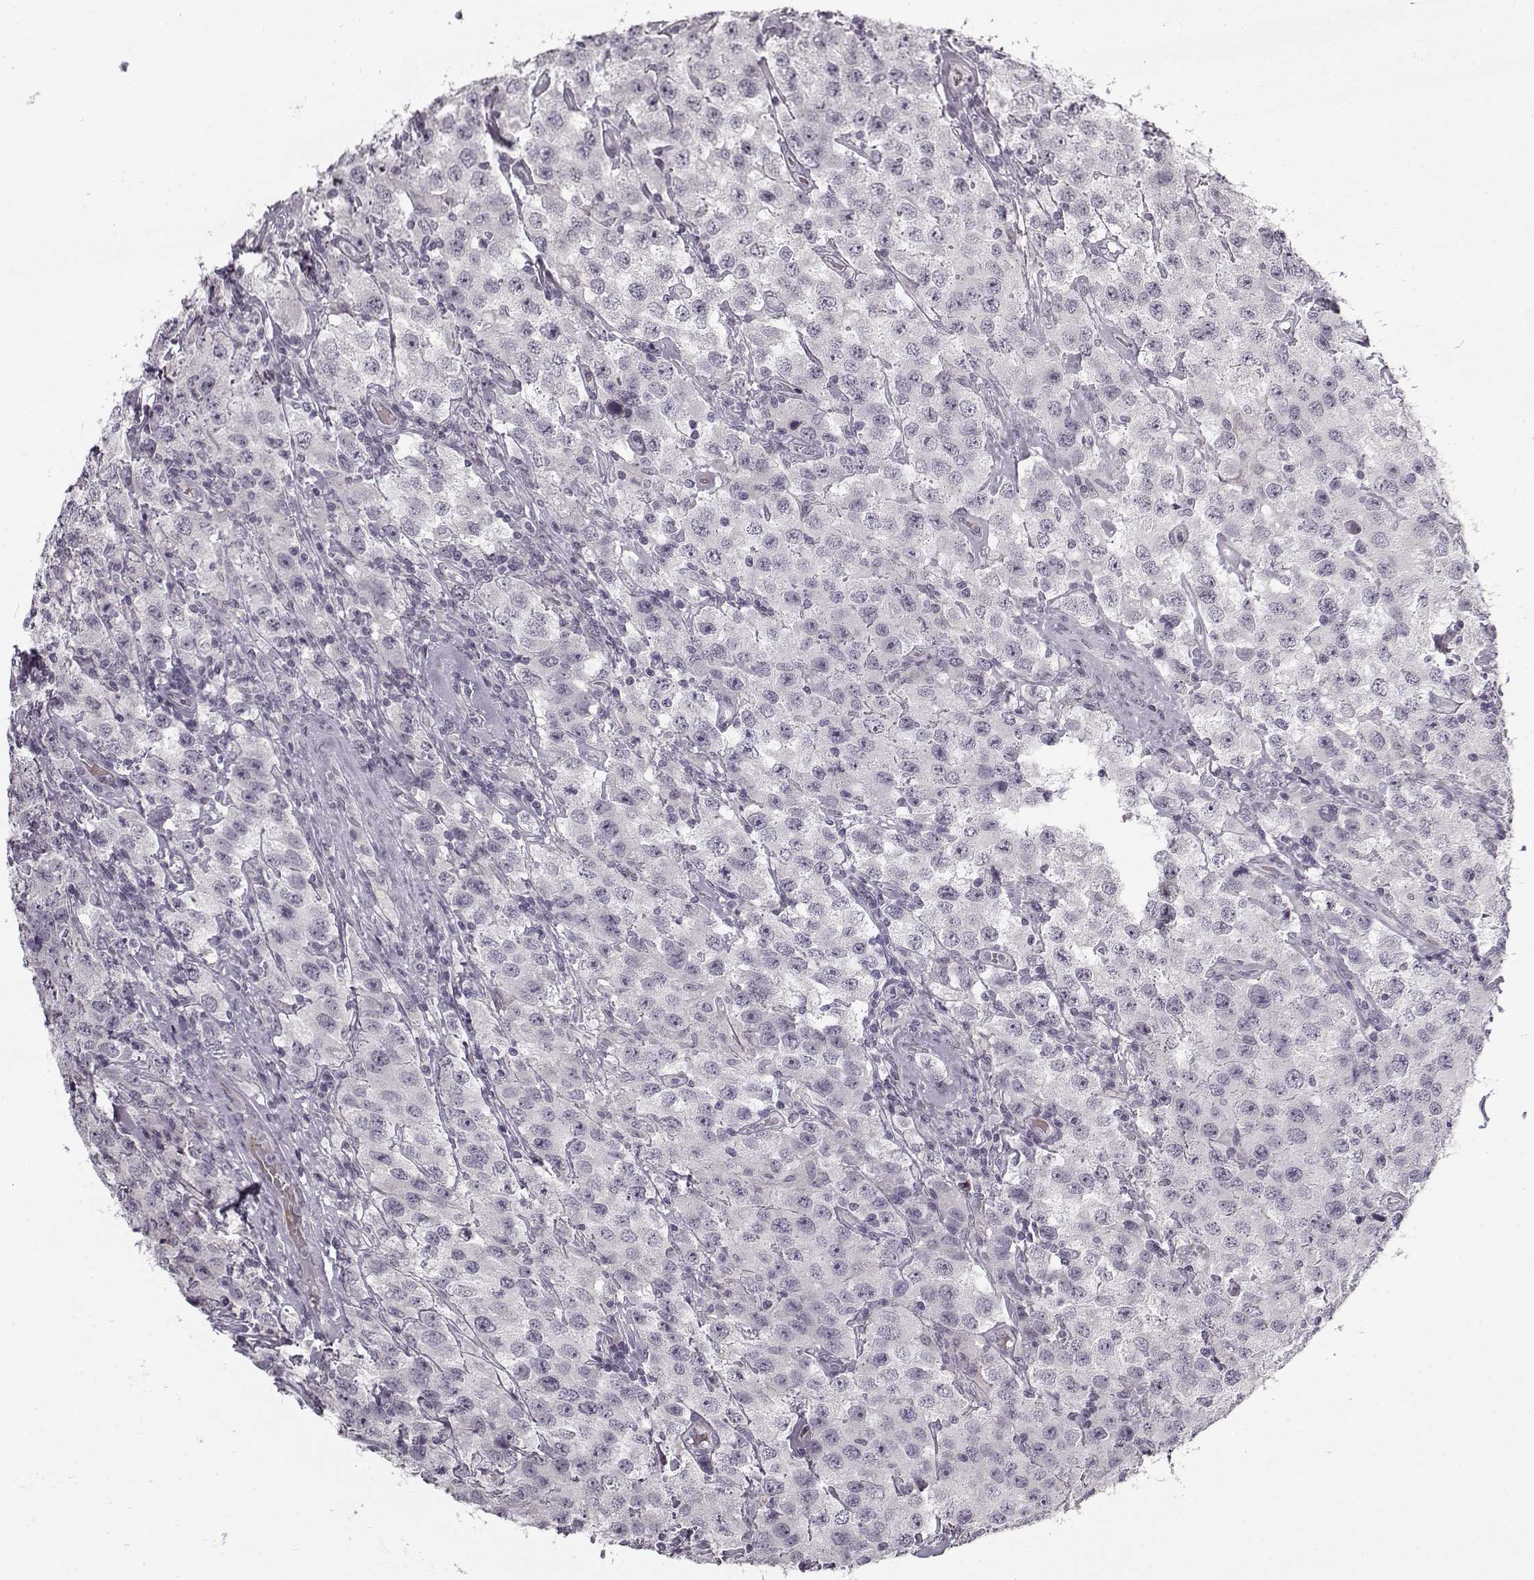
{"staining": {"intensity": "negative", "quantity": "none", "location": "none"}, "tissue": "testis cancer", "cell_type": "Tumor cells", "image_type": "cancer", "snomed": [{"axis": "morphology", "description": "Seminoma, NOS"}, {"axis": "topography", "description": "Testis"}], "caption": "This is an immunohistochemistry (IHC) histopathology image of human seminoma (testis). There is no expression in tumor cells.", "gene": "SNCA", "patient": {"sex": "male", "age": 52}}